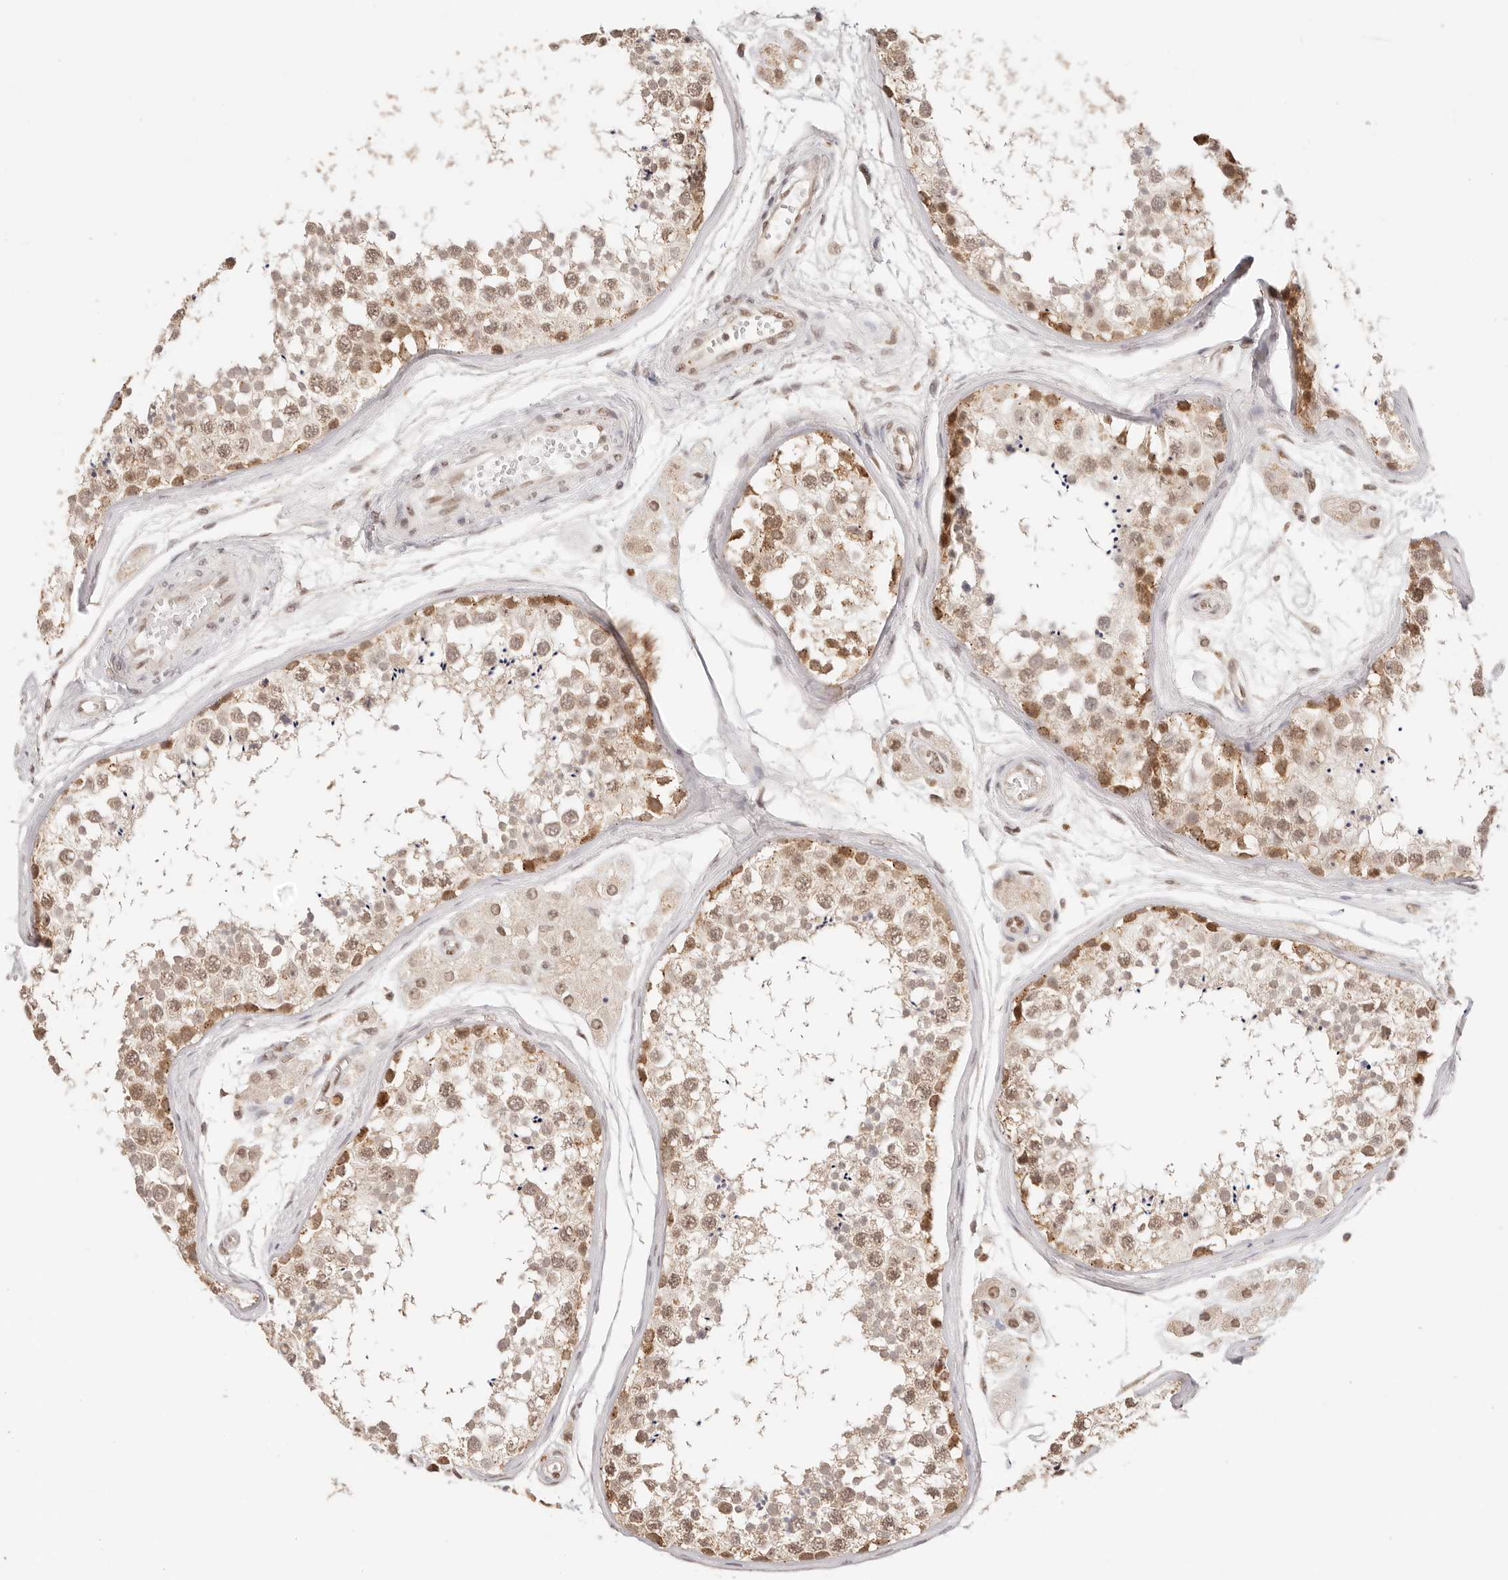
{"staining": {"intensity": "moderate", "quantity": ">75%", "location": "nuclear"}, "tissue": "testis", "cell_type": "Cells in seminiferous ducts", "image_type": "normal", "snomed": [{"axis": "morphology", "description": "Normal tissue, NOS"}, {"axis": "topography", "description": "Testis"}], "caption": "Benign testis reveals moderate nuclear staining in approximately >75% of cells in seminiferous ducts (Brightfield microscopy of DAB IHC at high magnification)..", "gene": "RFC3", "patient": {"sex": "male", "age": 56}}